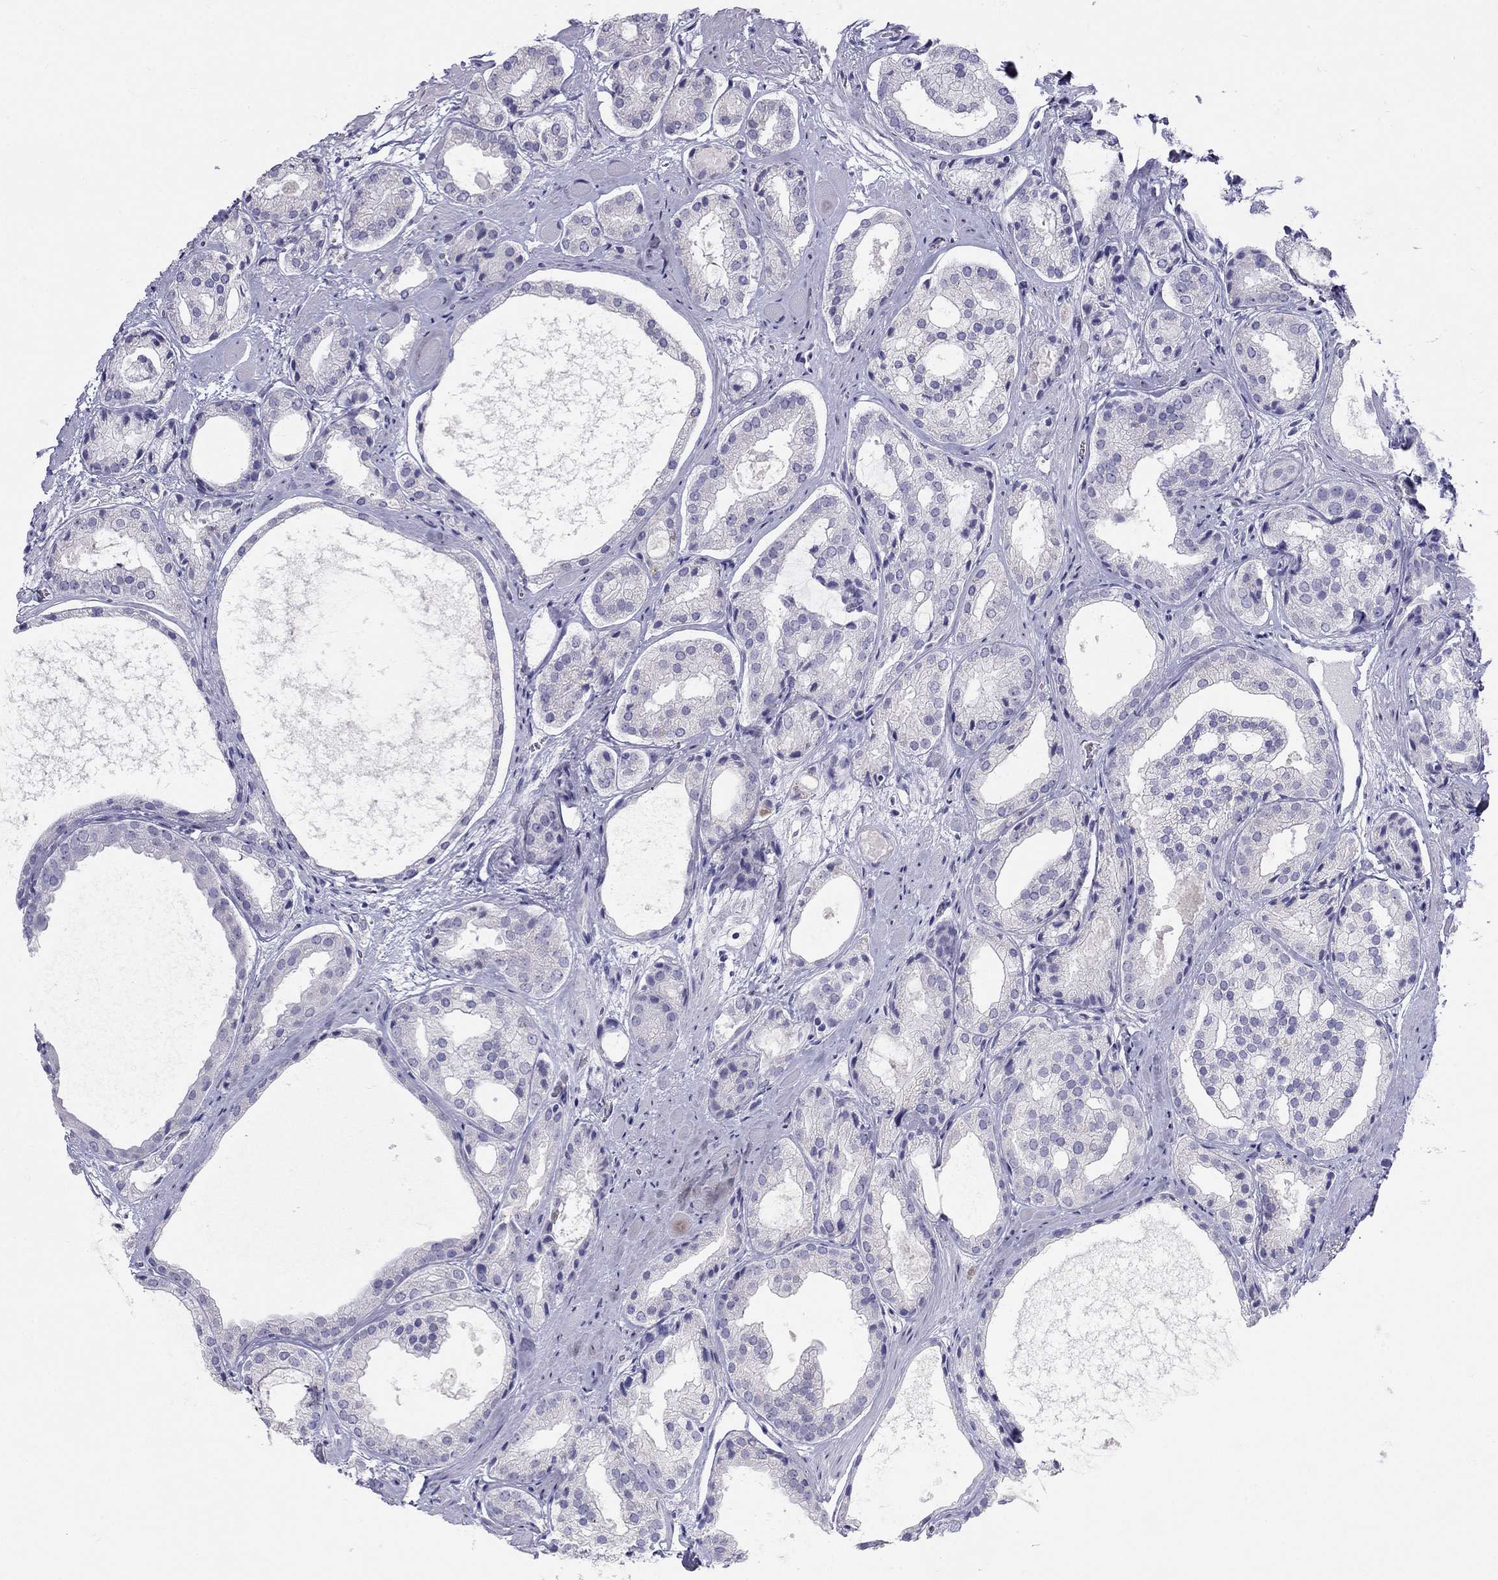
{"staining": {"intensity": "negative", "quantity": "none", "location": "none"}, "tissue": "prostate cancer", "cell_type": "Tumor cells", "image_type": "cancer", "snomed": [{"axis": "morphology", "description": "Adenocarcinoma, Low grade"}, {"axis": "topography", "description": "Prostate"}], "caption": "DAB (3,3'-diaminobenzidine) immunohistochemical staining of adenocarcinoma (low-grade) (prostate) displays no significant positivity in tumor cells.", "gene": "RFLNA", "patient": {"sex": "male", "age": 69}}